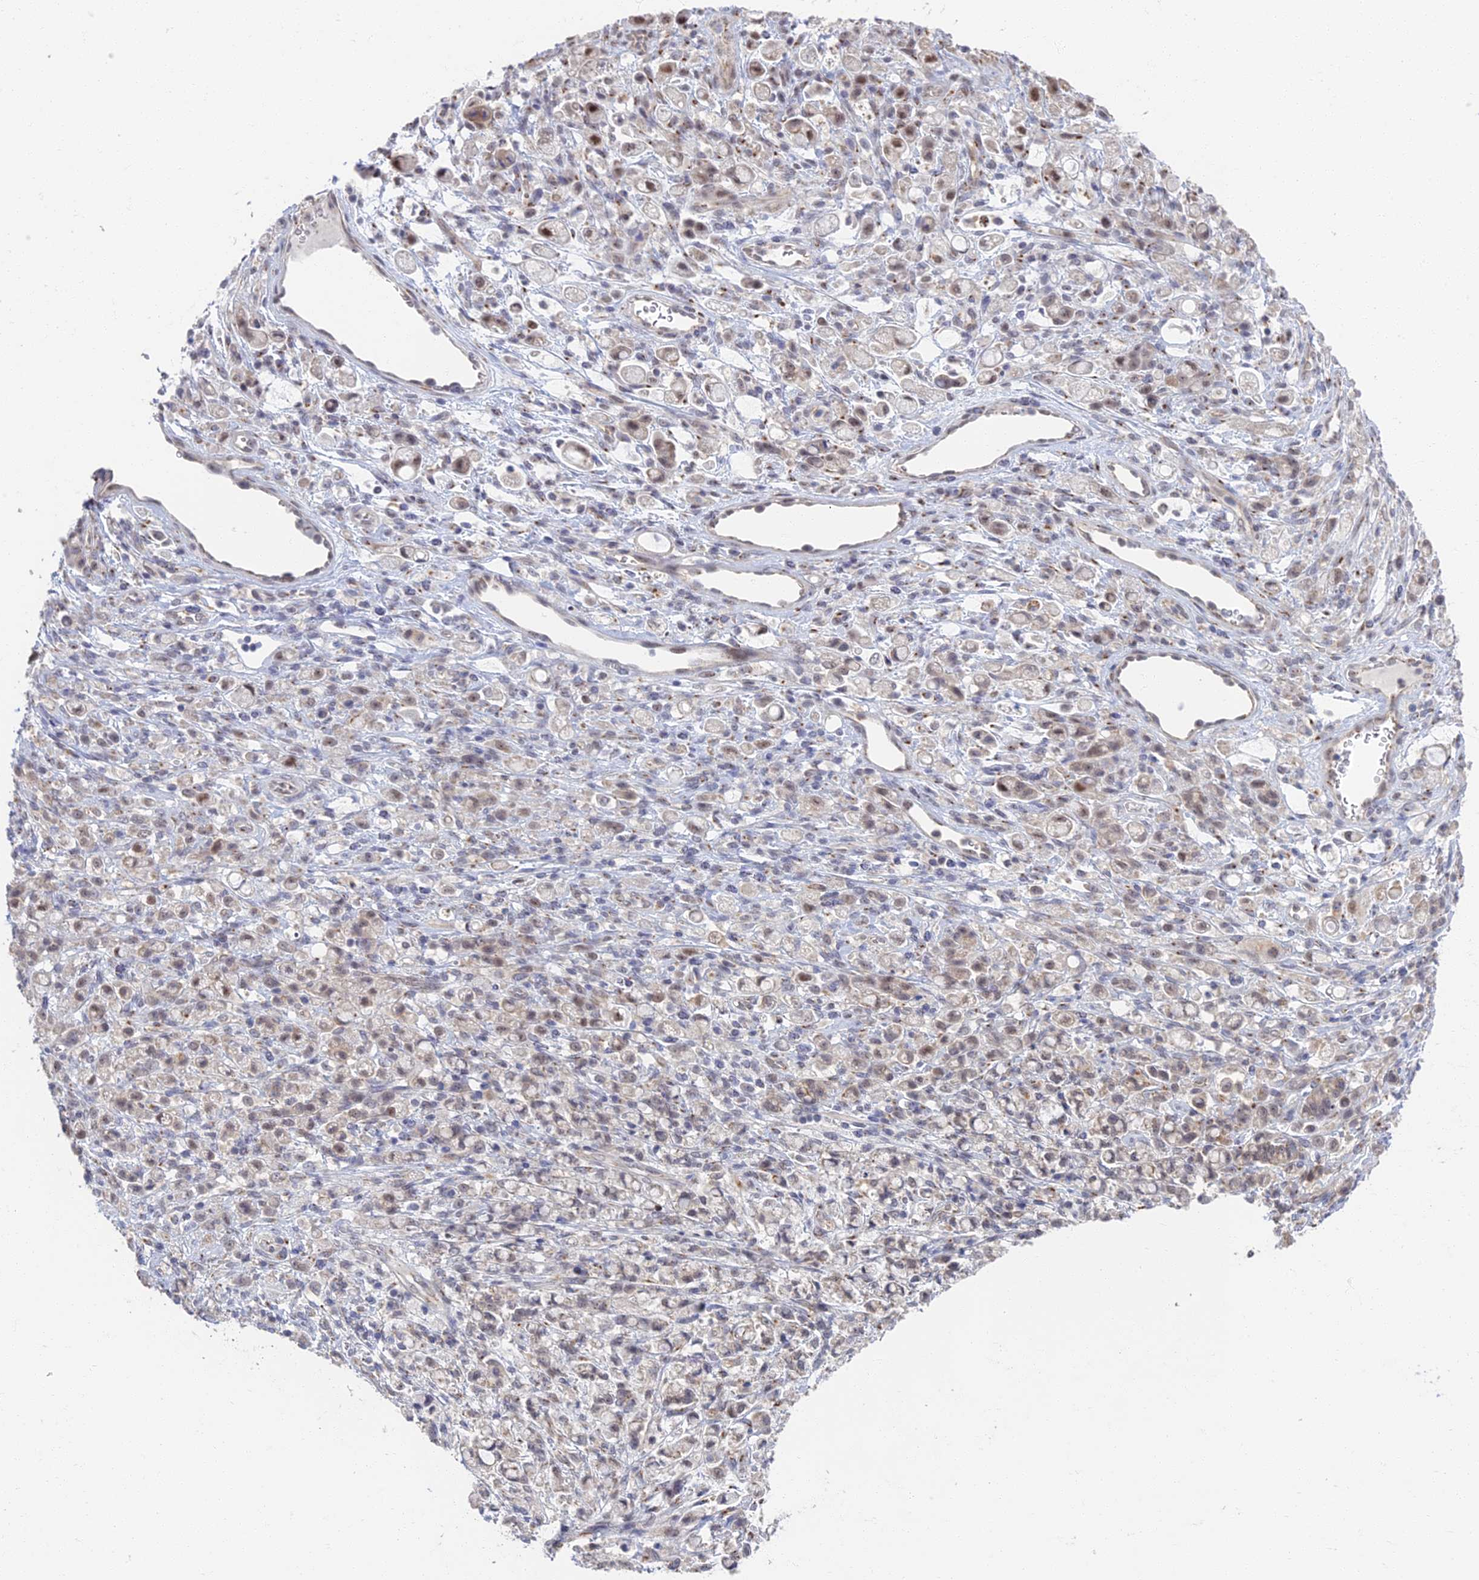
{"staining": {"intensity": "weak", "quantity": "<25%", "location": "nuclear"}, "tissue": "stomach cancer", "cell_type": "Tumor cells", "image_type": "cancer", "snomed": [{"axis": "morphology", "description": "Adenocarcinoma, NOS"}, {"axis": "topography", "description": "Stomach"}], "caption": "DAB (3,3'-diaminobenzidine) immunohistochemical staining of human stomach cancer shows no significant positivity in tumor cells.", "gene": "GPATCH1", "patient": {"sex": "female", "age": 60}}